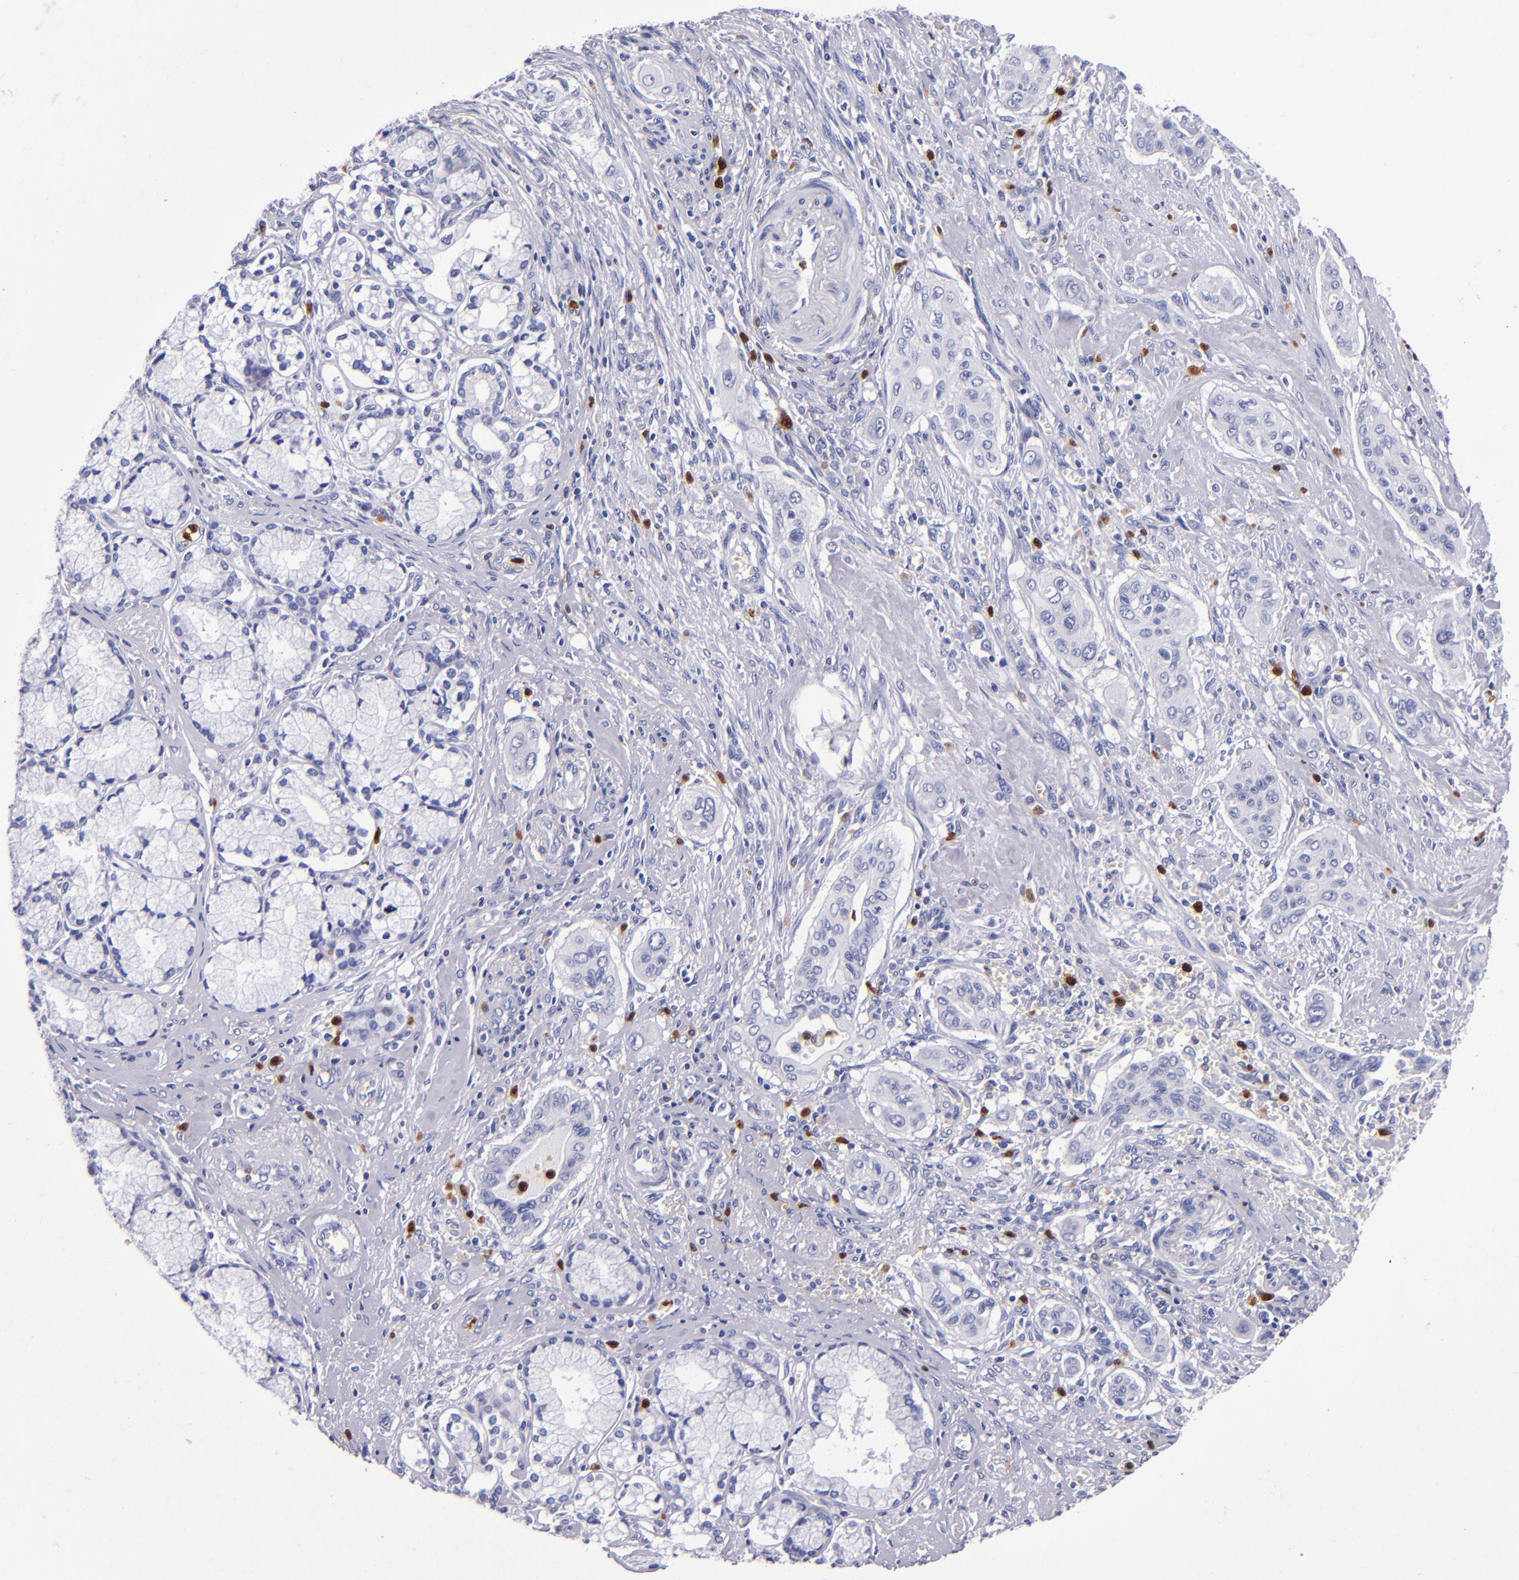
{"staining": {"intensity": "negative", "quantity": "none", "location": "none"}, "tissue": "pancreatic cancer", "cell_type": "Tumor cells", "image_type": "cancer", "snomed": [{"axis": "morphology", "description": "Adenocarcinoma, NOS"}, {"axis": "topography", "description": "Pancreas"}], "caption": "The image exhibits no significant positivity in tumor cells of pancreatic cancer. (Brightfield microscopy of DAB immunohistochemistry (IHC) at high magnification).", "gene": "S100A8", "patient": {"sex": "male", "age": 77}}